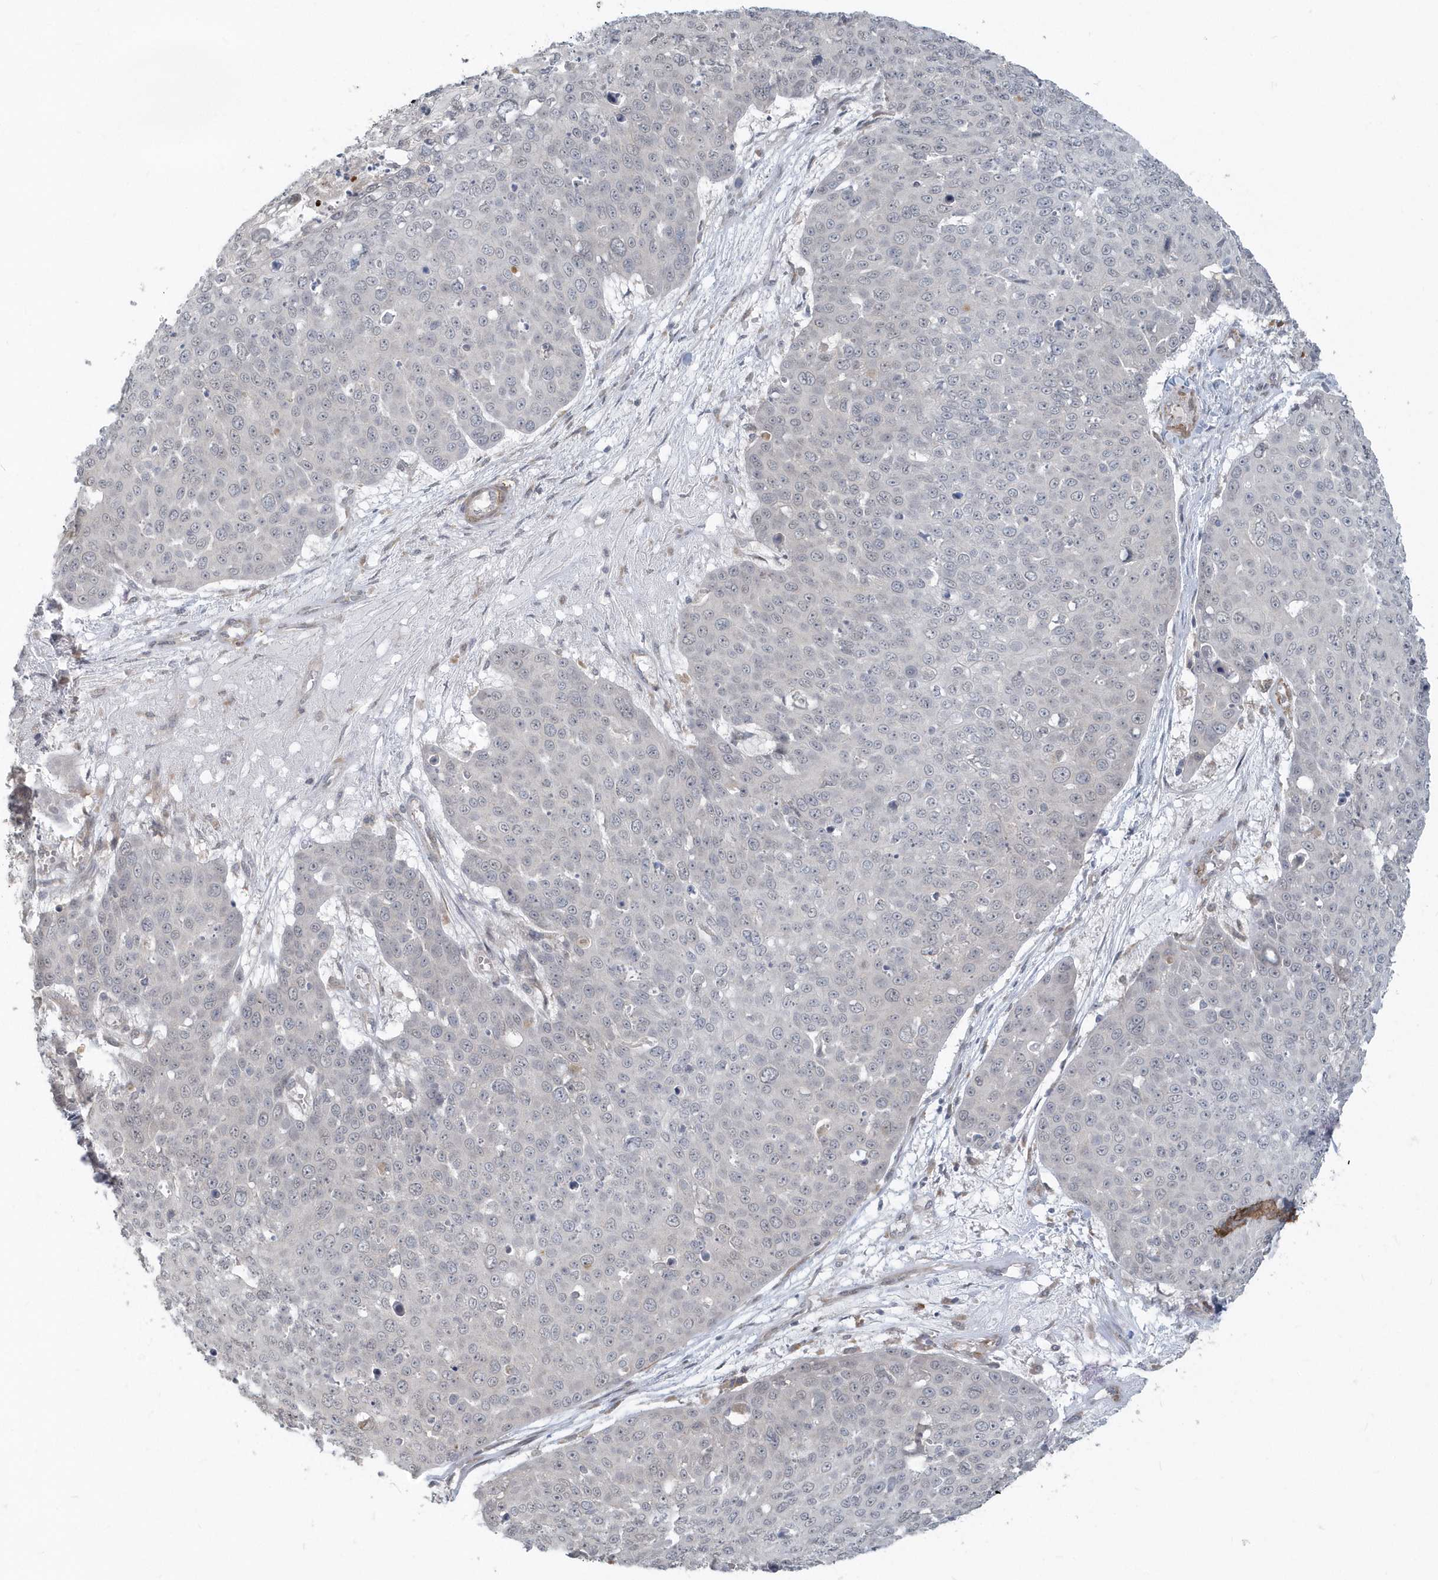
{"staining": {"intensity": "negative", "quantity": "none", "location": "none"}, "tissue": "skin cancer", "cell_type": "Tumor cells", "image_type": "cancer", "snomed": [{"axis": "morphology", "description": "Squamous cell carcinoma, NOS"}, {"axis": "topography", "description": "Skin"}], "caption": "The image displays no staining of tumor cells in skin cancer.", "gene": "NAPB", "patient": {"sex": "male", "age": 71}}